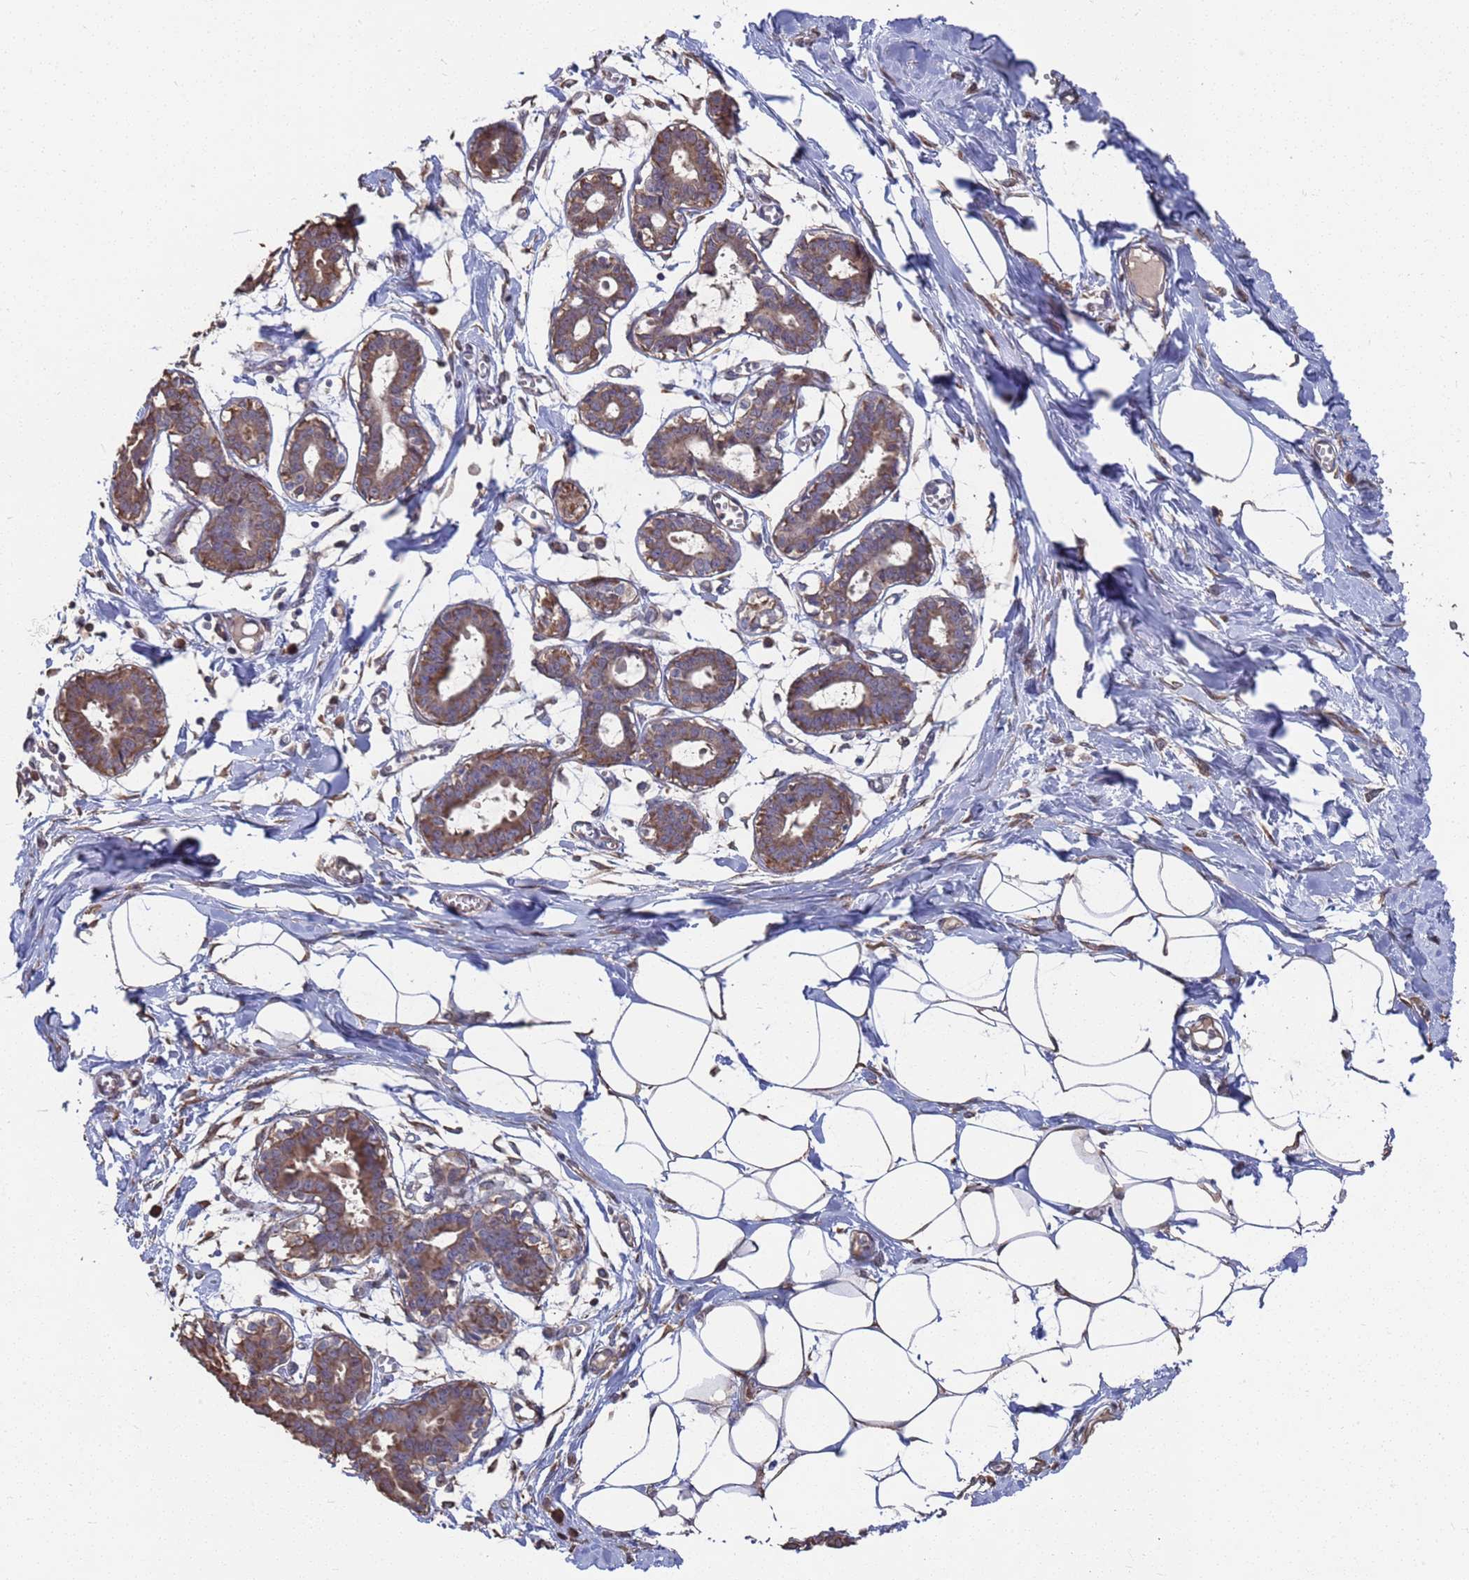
{"staining": {"intensity": "negative", "quantity": "none", "location": "none"}, "tissue": "breast", "cell_type": "Adipocytes", "image_type": "normal", "snomed": [{"axis": "morphology", "description": "Normal tissue, NOS"}, {"axis": "topography", "description": "Breast"}], "caption": "Immunohistochemistry (IHC) of unremarkable breast demonstrates no positivity in adipocytes. (DAB (3,3'-diaminobenzidine) IHC with hematoxylin counter stain).", "gene": "CFAP119", "patient": {"sex": "female", "age": 27}}